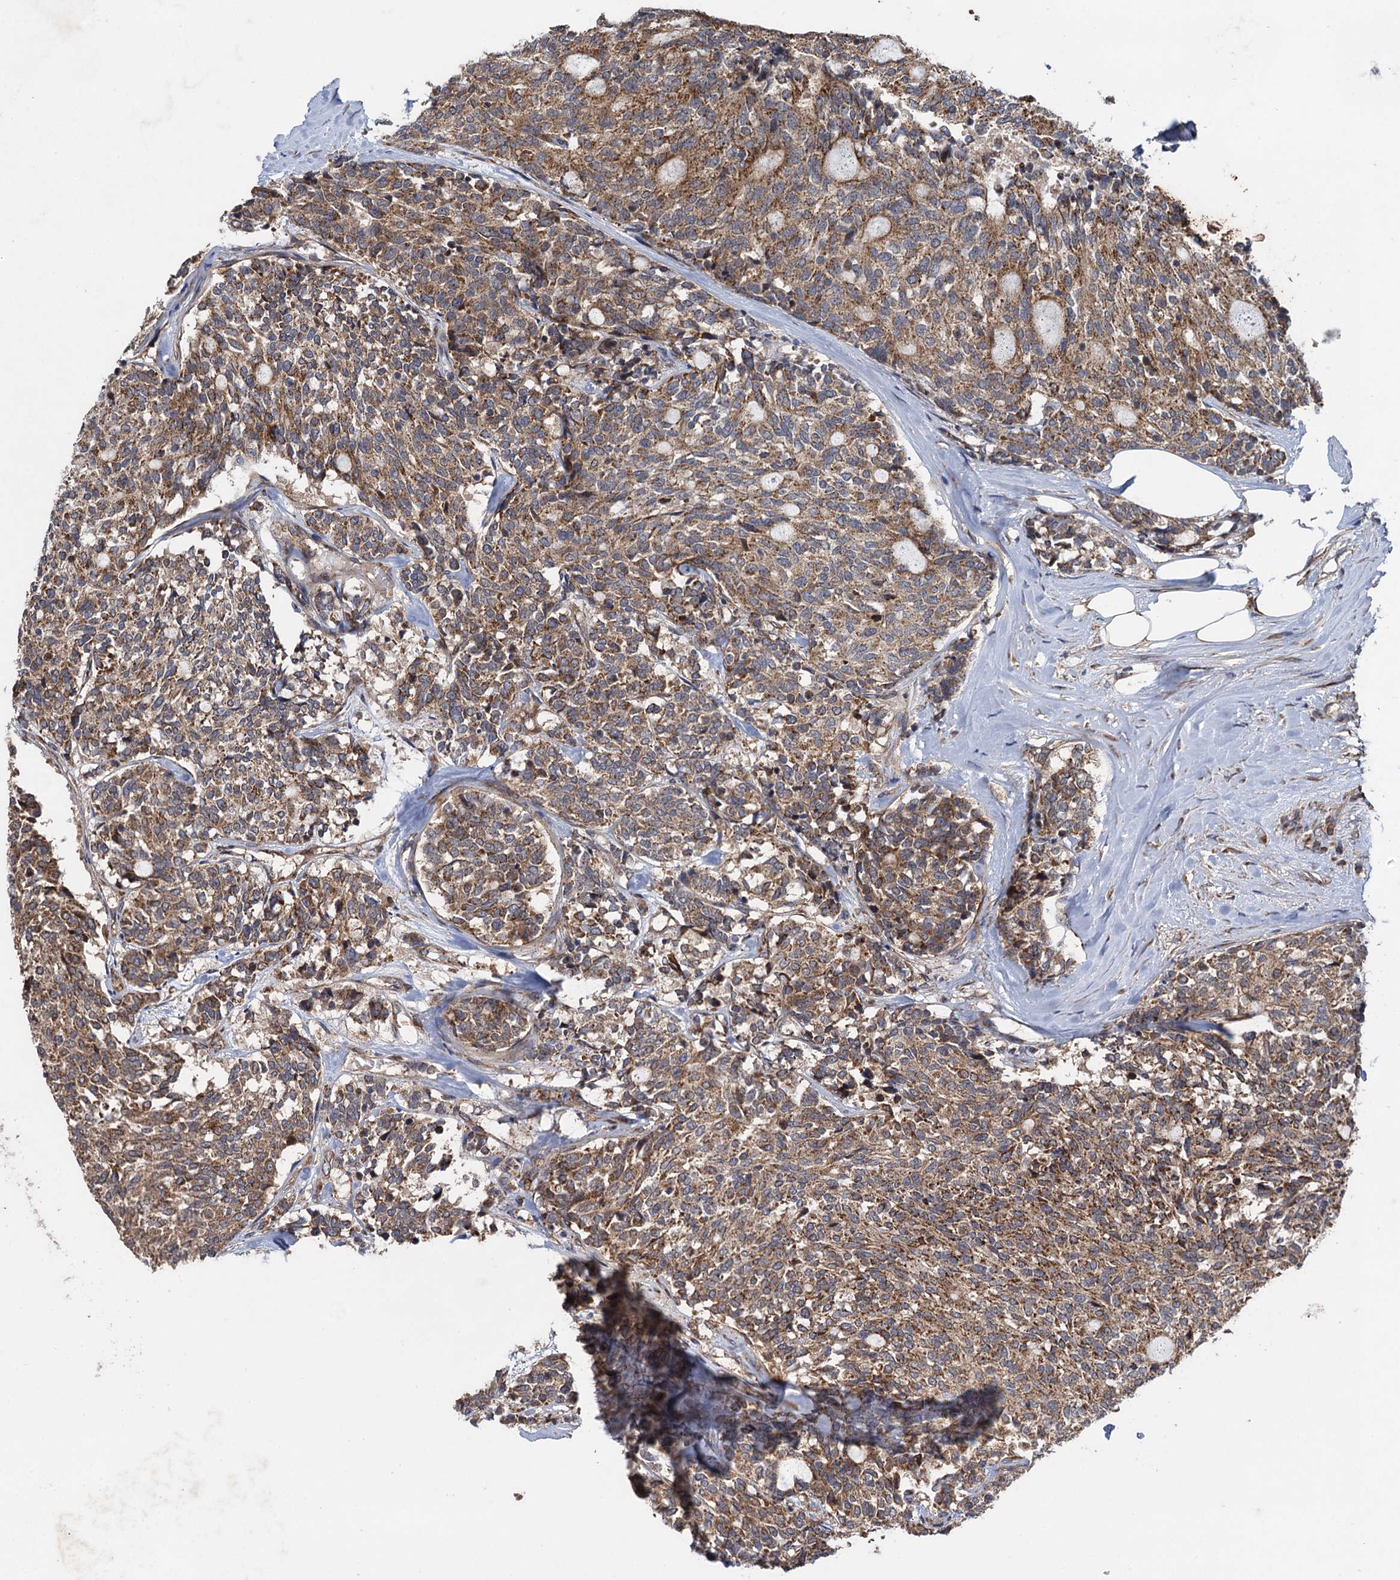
{"staining": {"intensity": "moderate", "quantity": ">75%", "location": "cytoplasmic/membranous"}, "tissue": "carcinoid", "cell_type": "Tumor cells", "image_type": "cancer", "snomed": [{"axis": "morphology", "description": "Carcinoid, malignant, NOS"}, {"axis": "topography", "description": "Pancreas"}], "caption": "Protein staining by immunohistochemistry (IHC) demonstrates moderate cytoplasmic/membranous staining in about >75% of tumor cells in carcinoid (malignant). (brown staining indicates protein expression, while blue staining denotes nuclei).", "gene": "HAUS1", "patient": {"sex": "female", "age": 54}}